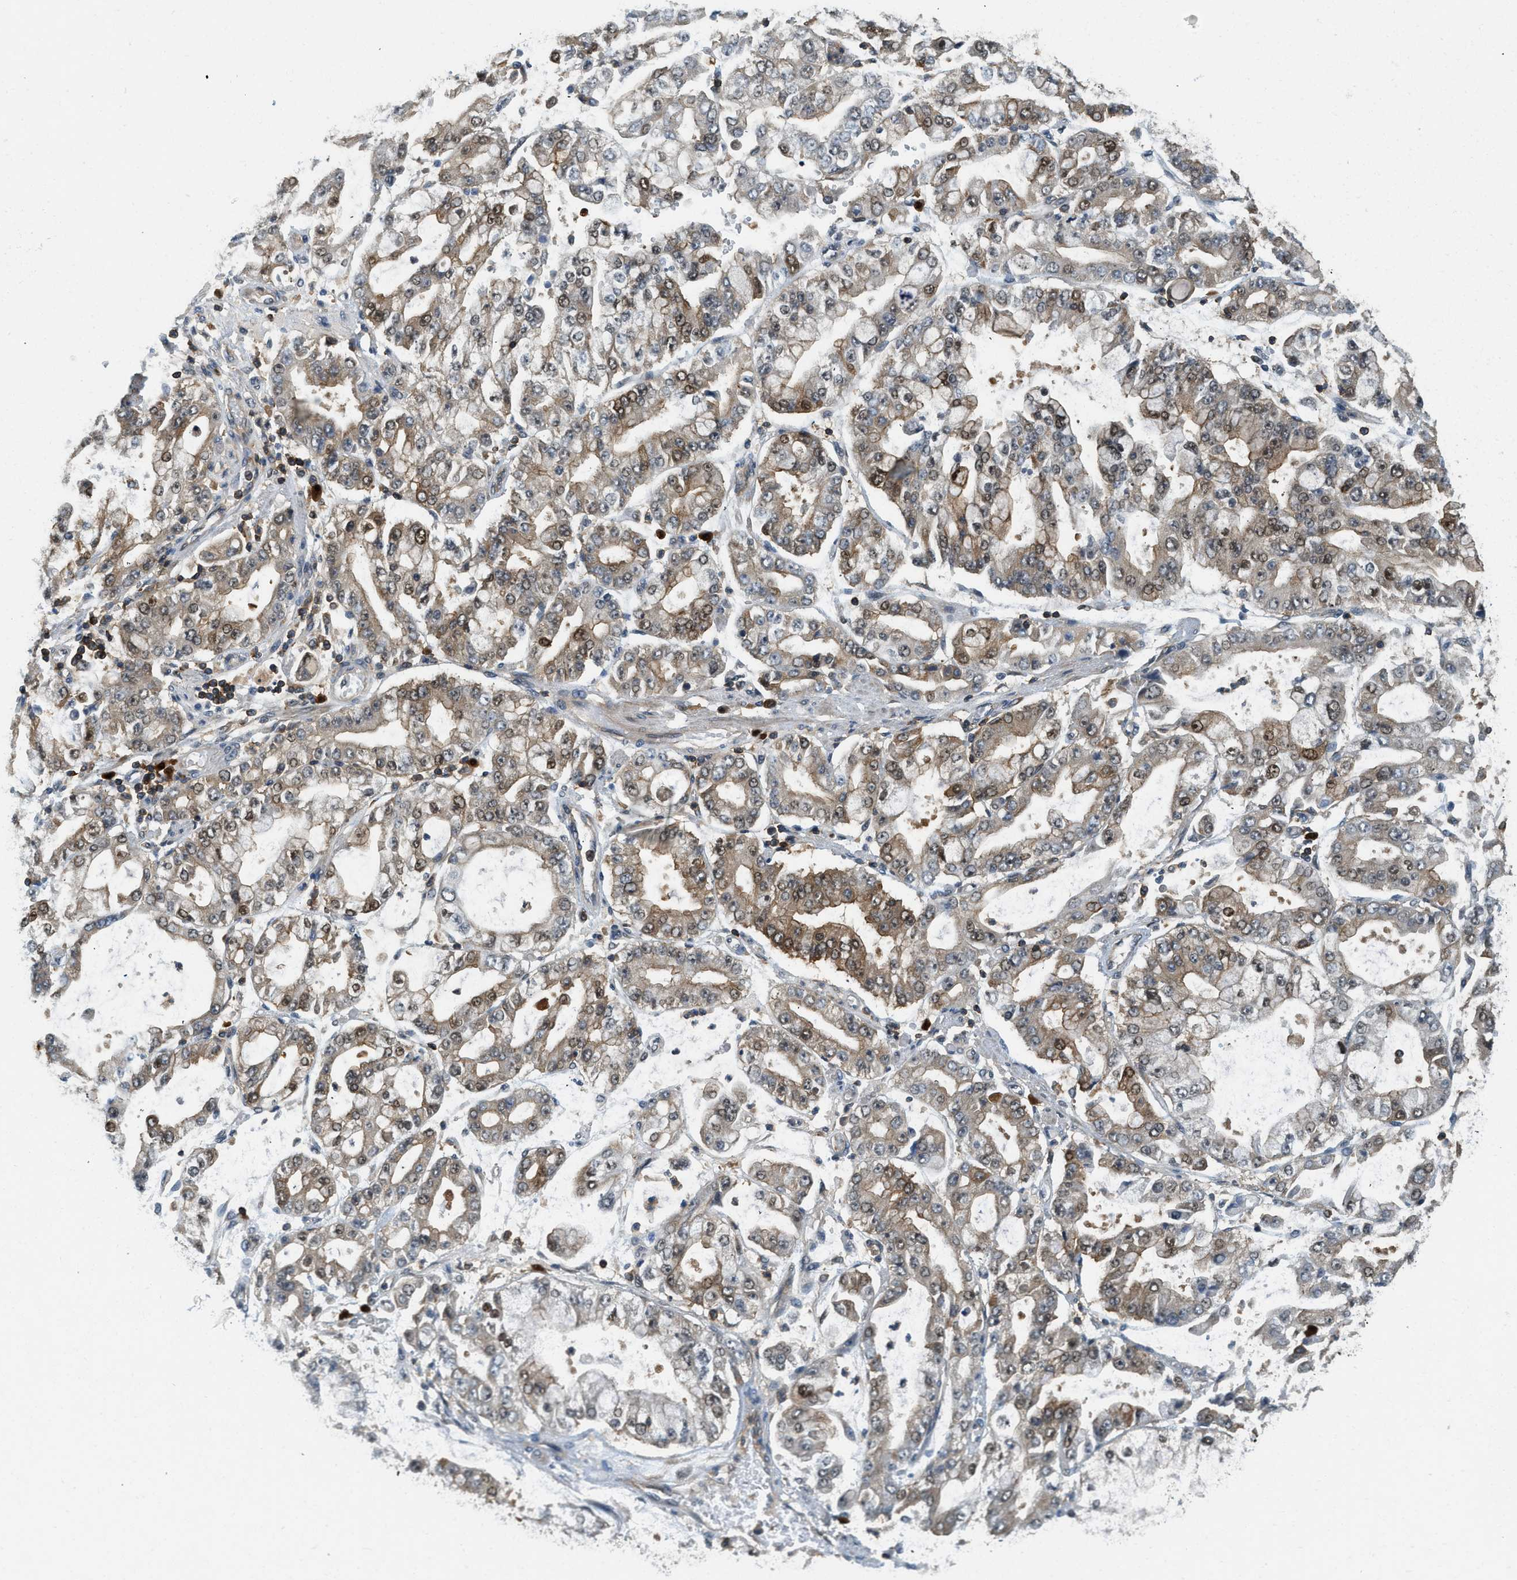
{"staining": {"intensity": "moderate", "quantity": ">75%", "location": "cytoplasmic/membranous,nuclear"}, "tissue": "stomach cancer", "cell_type": "Tumor cells", "image_type": "cancer", "snomed": [{"axis": "morphology", "description": "Adenocarcinoma, NOS"}, {"axis": "topography", "description": "Stomach"}], "caption": "IHC of human adenocarcinoma (stomach) displays medium levels of moderate cytoplasmic/membranous and nuclear positivity in approximately >75% of tumor cells. (DAB (3,3'-diaminobenzidine) IHC, brown staining for protein, blue staining for nuclei).", "gene": "GMPPB", "patient": {"sex": "male", "age": 76}}